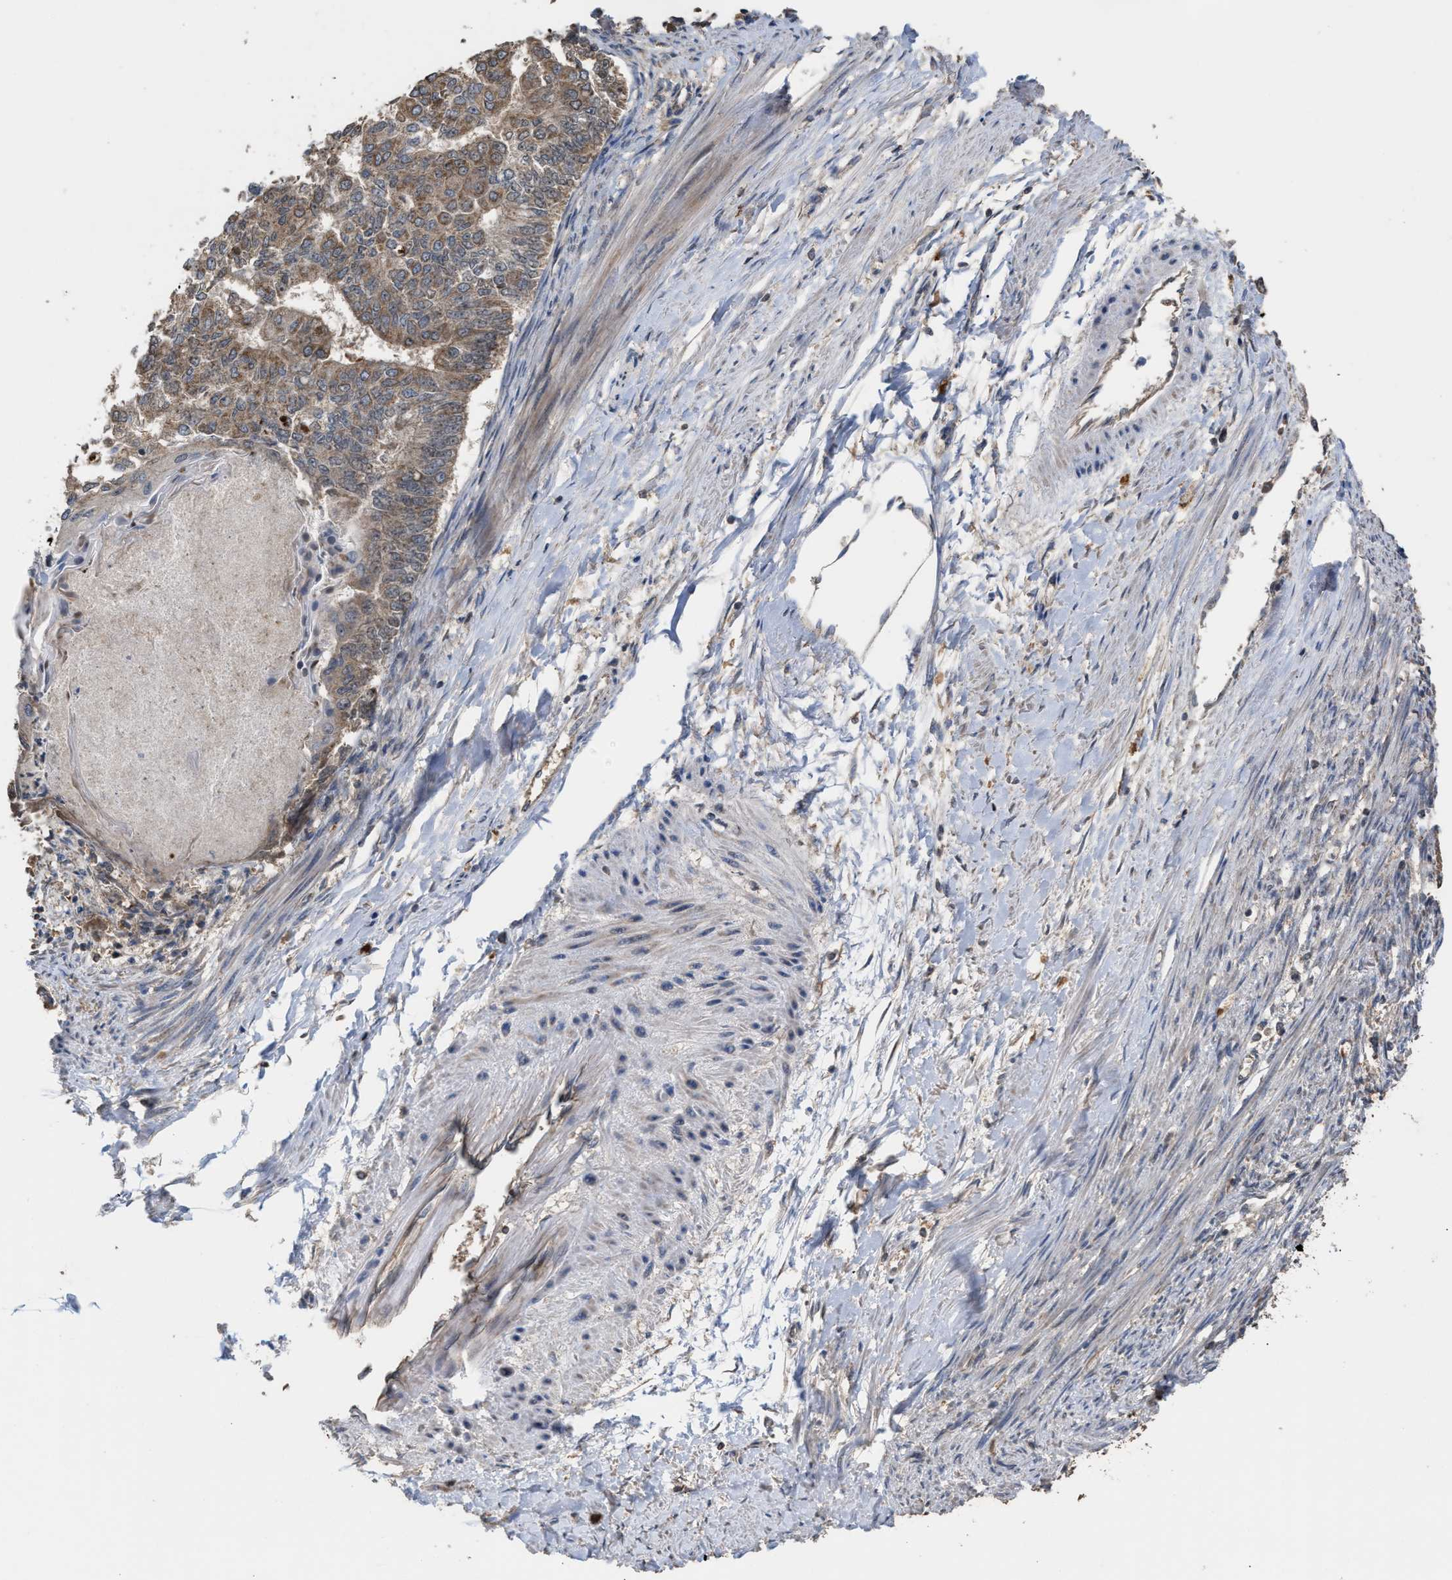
{"staining": {"intensity": "weak", "quantity": ">75%", "location": "cytoplasmic/membranous"}, "tissue": "endometrial cancer", "cell_type": "Tumor cells", "image_type": "cancer", "snomed": [{"axis": "morphology", "description": "Adenocarcinoma, NOS"}, {"axis": "topography", "description": "Endometrium"}], "caption": "Protein expression by immunohistochemistry (IHC) exhibits weak cytoplasmic/membranous positivity in approximately >75% of tumor cells in adenocarcinoma (endometrial). (IHC, brightfield microscopy, high magnification).", "gene": "C9orf78", "patient": {"sex": "female", "age": 32}}